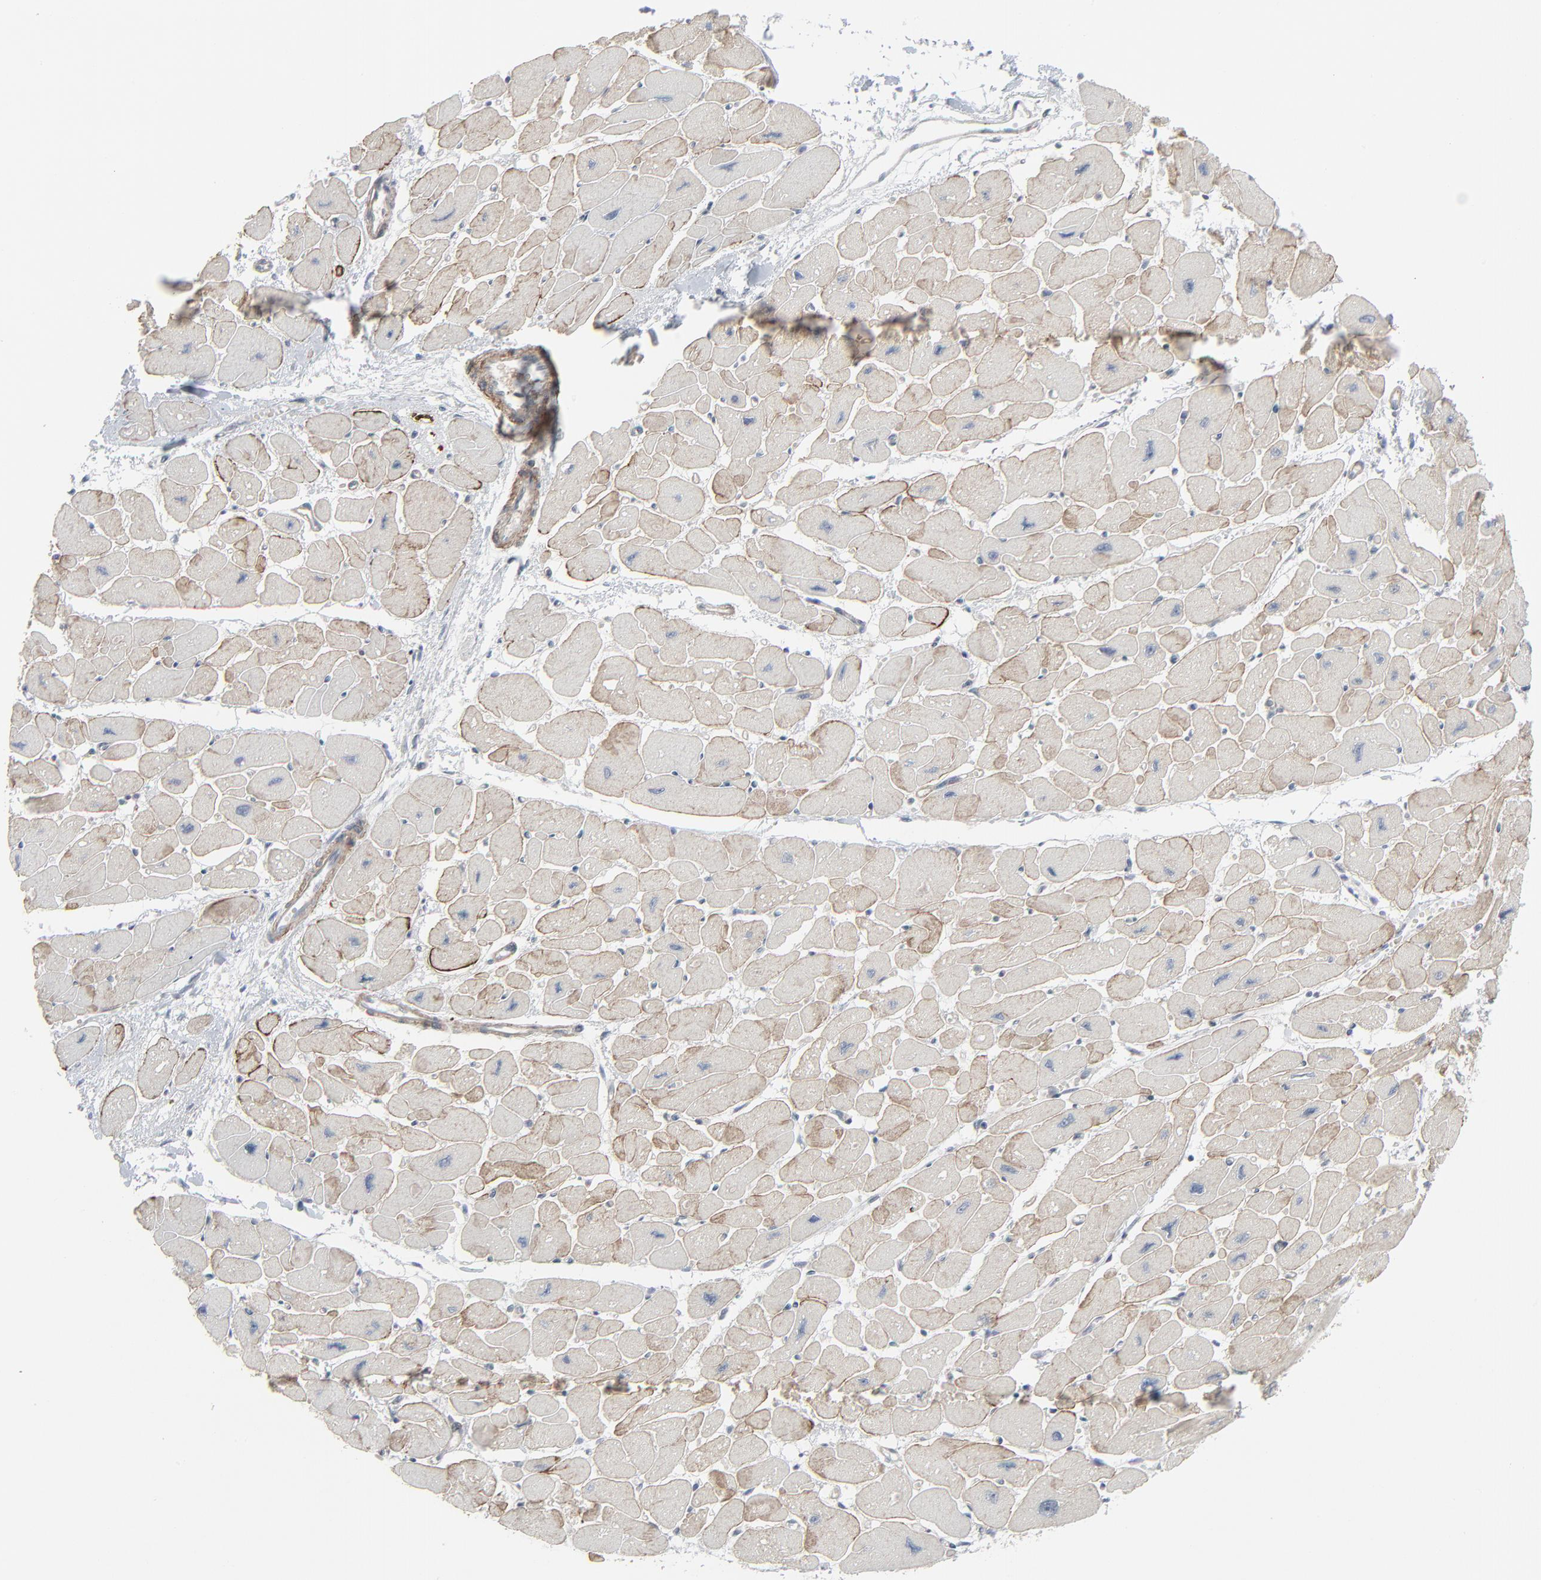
{"staining": {"intensity": "weak", "quantity": ">75%", "location": "cytoplasmic/membranous"}, "tissue": "heart muscle", "cell_type": "Cardiomyocytes", "image_type": "normal", "snomed": [{"axis": "morphology", "description": "Normal tissue, NOS"}, {"axis": "topography", "description": "Heart"}], "caption": "Immunohistochemical staining of benign heart muscle exhibits weak cytoplasmic/membranous protein expression in about >75% of cardiomyocytes. (Stains: DAB (3,3'-diaminobenzidine) in brown, nuclei in blue, Microscopy: brightfield microscopy at high magnification).", "gene": "NEUROD1", "patient": {"sex": "female", "age": 54}}